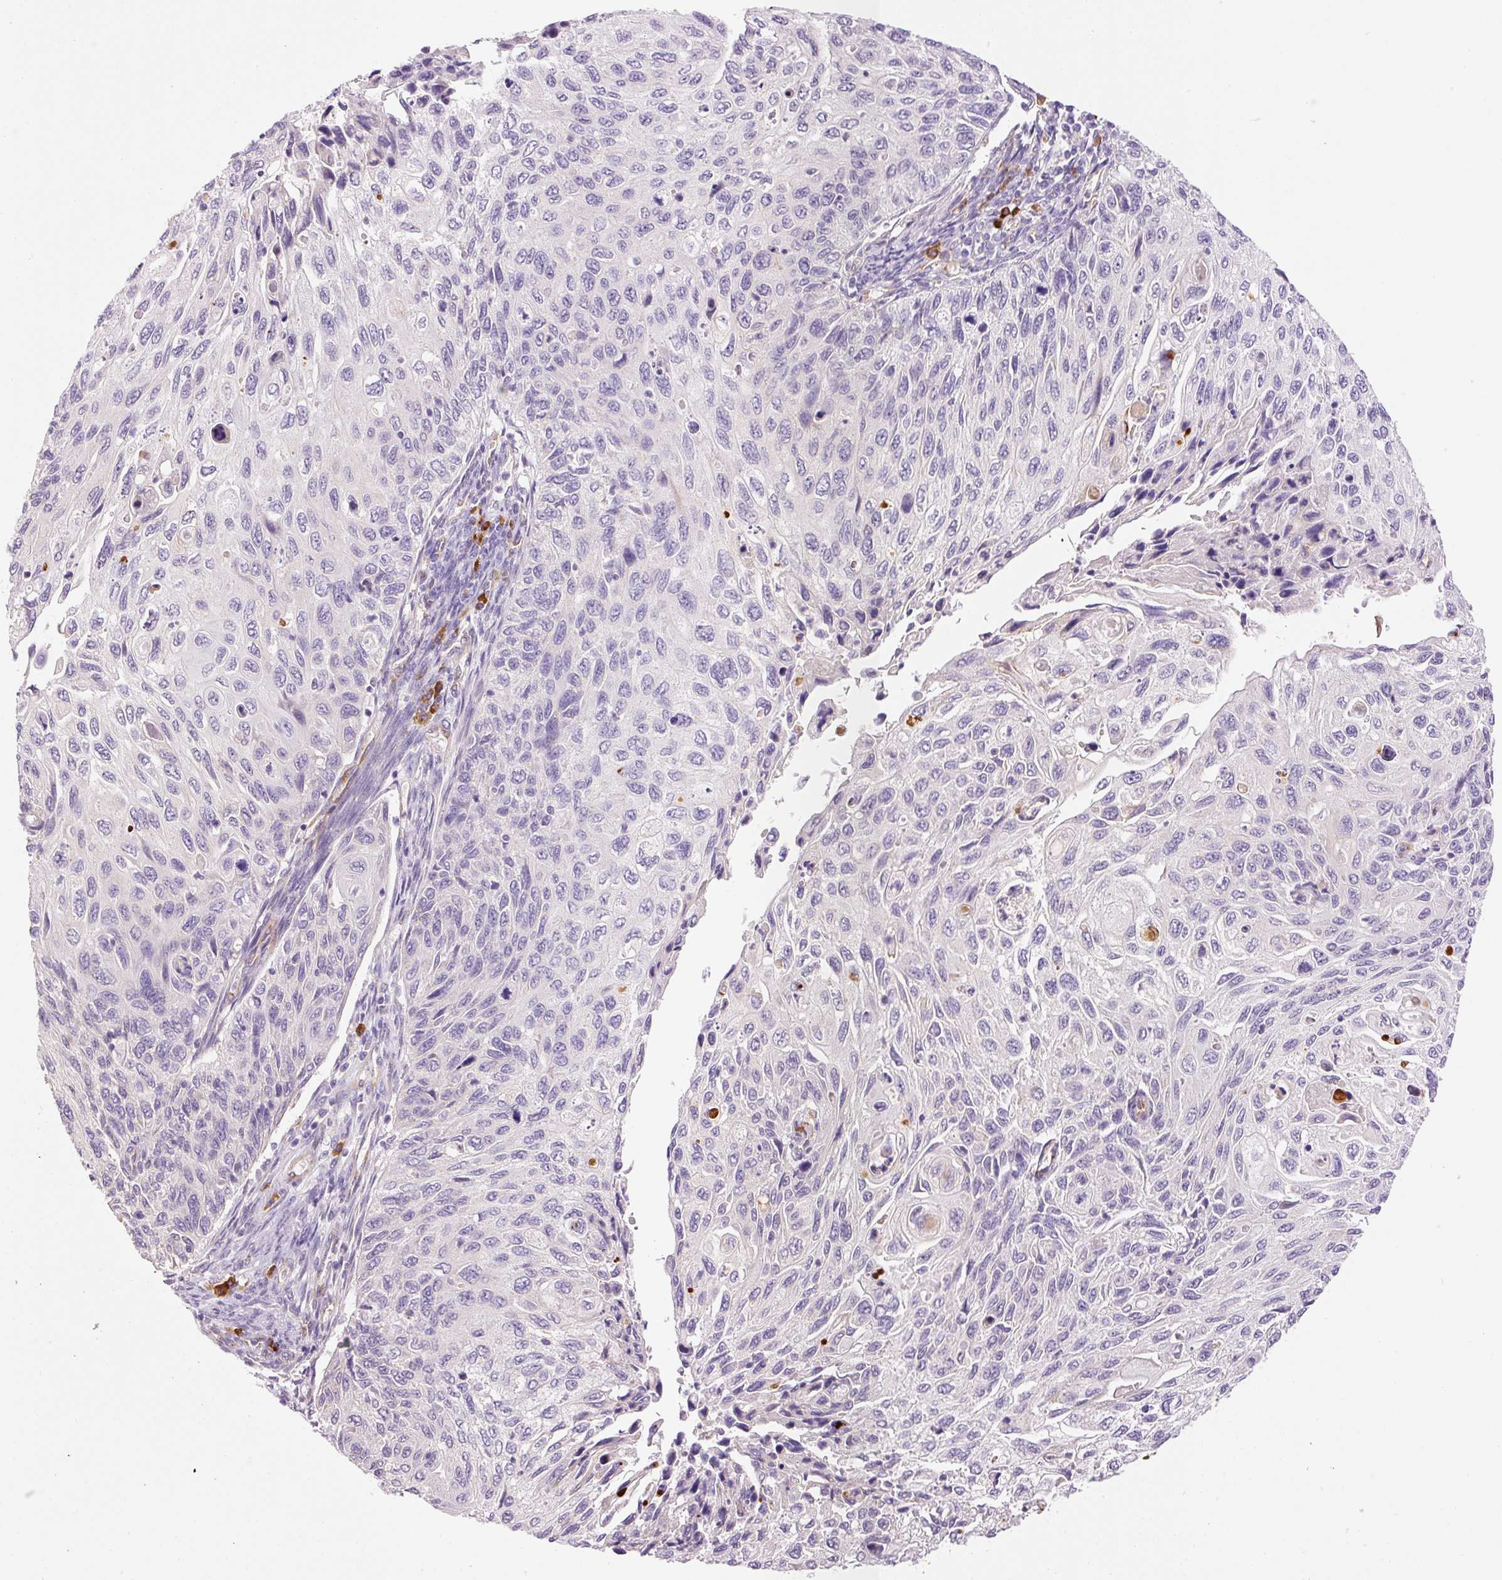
{"staining": {"intensity": "negative", "quantity": "none", "location": "none"}, "tissue": "cervical cancer", "cell_type": "Tumor cells", "image_type": "cancer", "snomed": [{"axis": "morphology", "description": "Squamous cell carcinoma, NOS"}, {"axis": "topography", "description": "Cervix"}], "caption": "Immunohistochemistry of human squamous cell carcinoma (cervical) shows no positivity in tumor cells.", "gene": "PNPLA5", "patient": {"sex": "female", "age": 70}}